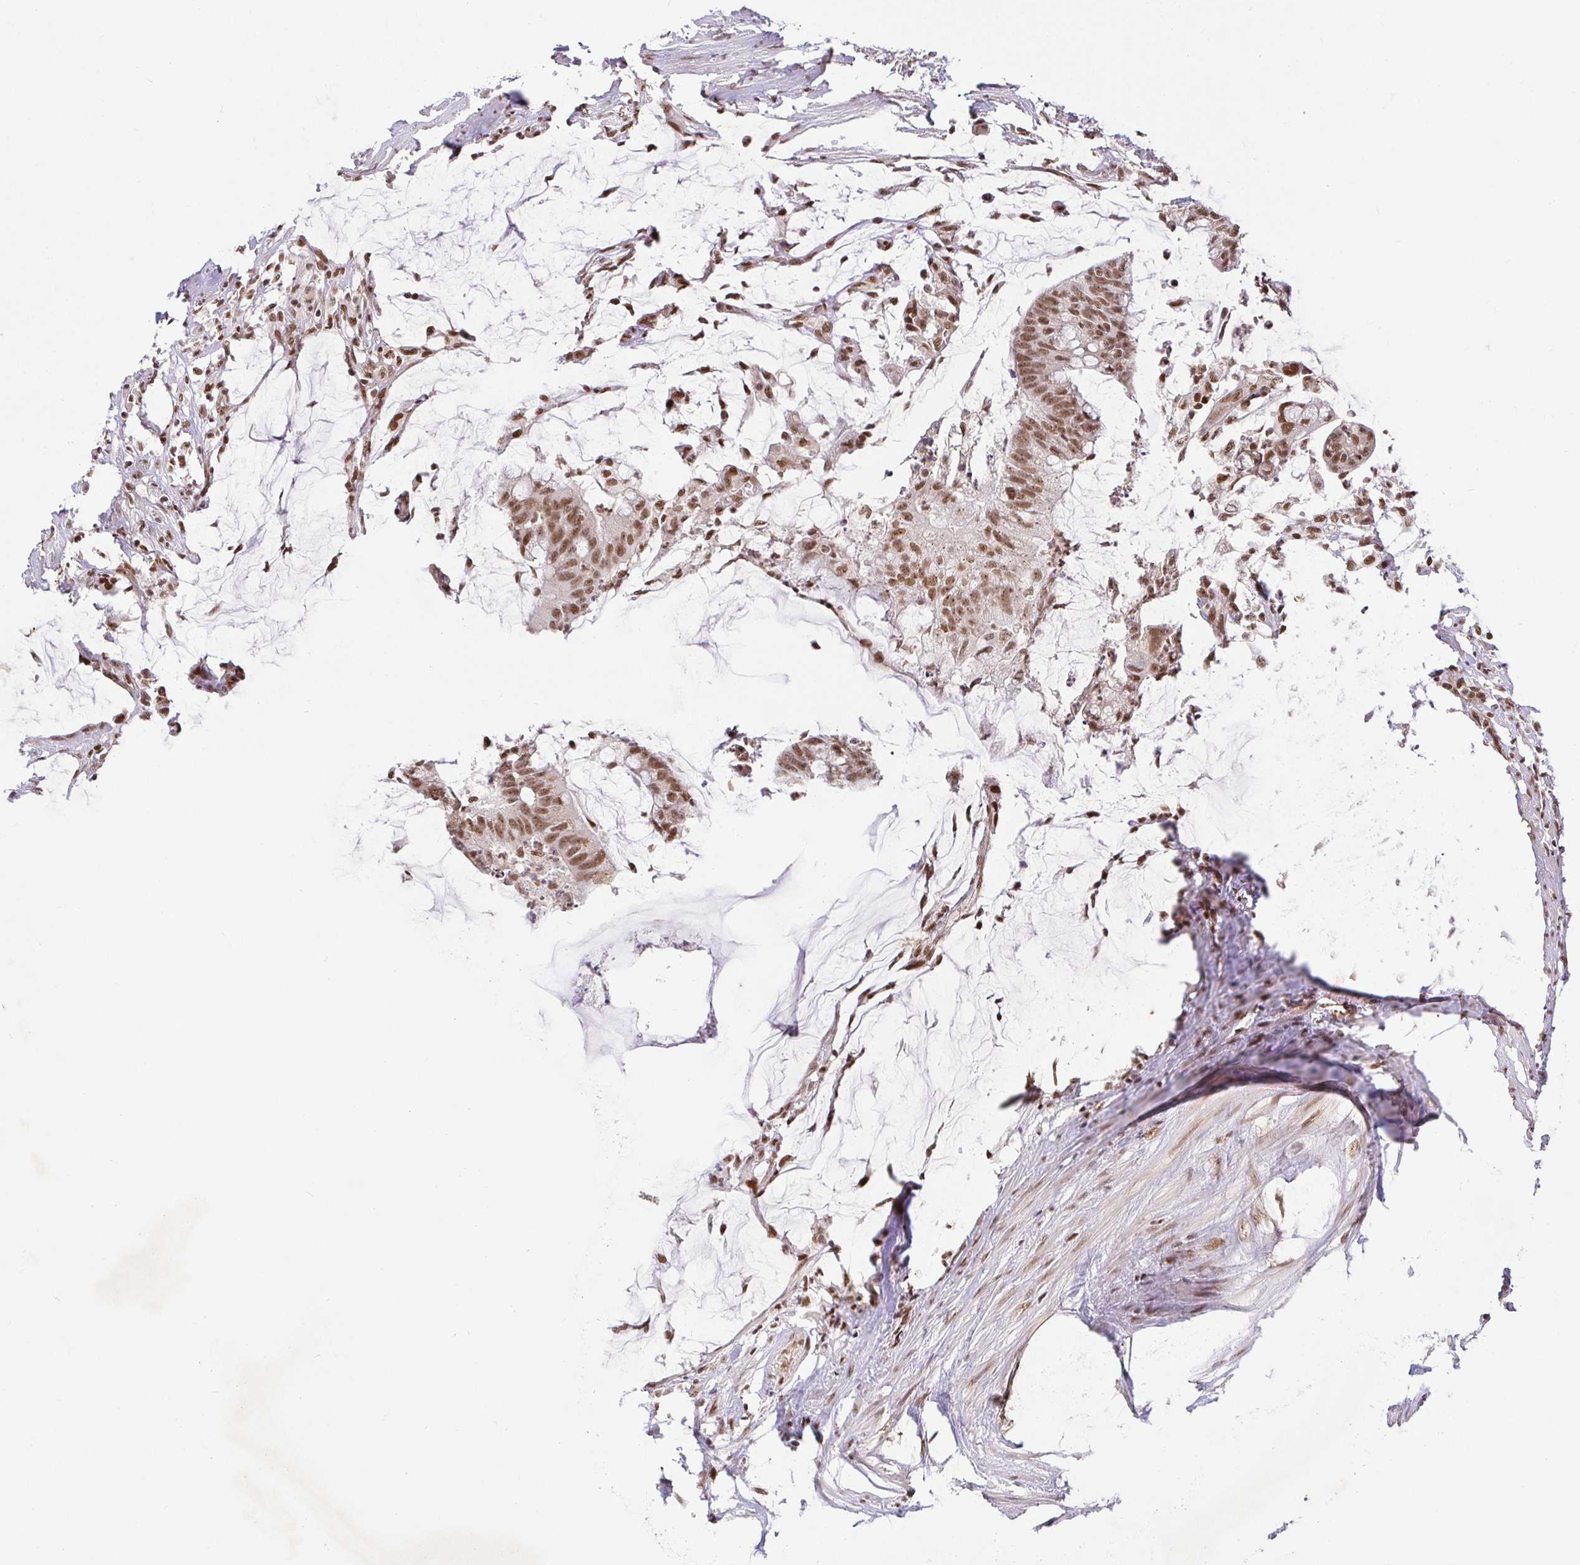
{"staining": {"intensity": "moderate", "quantity": ">75%", "location": "nuclear"}, "tissue": "colorectal cancer", "cell_type": "Tumor cells", "image_type": "cancer", "snomed": [{"axis": "morphology", "description": "Adenocarcinoma, NOS"}, {"axis": "topography", "description": "Colon"}], "caption": "A brown stain shows moderate nuclear expression of a protein in human colorectal adenocarcinoma tumor cells. The protein is stained brown, and the nuclei are stained in blue (DAB (3,3'-diaminobenzidine) IHC with brightfield microscopy, high magnification).", "gene": "USF1", "patient": {"sex": "male", "age": 62}}